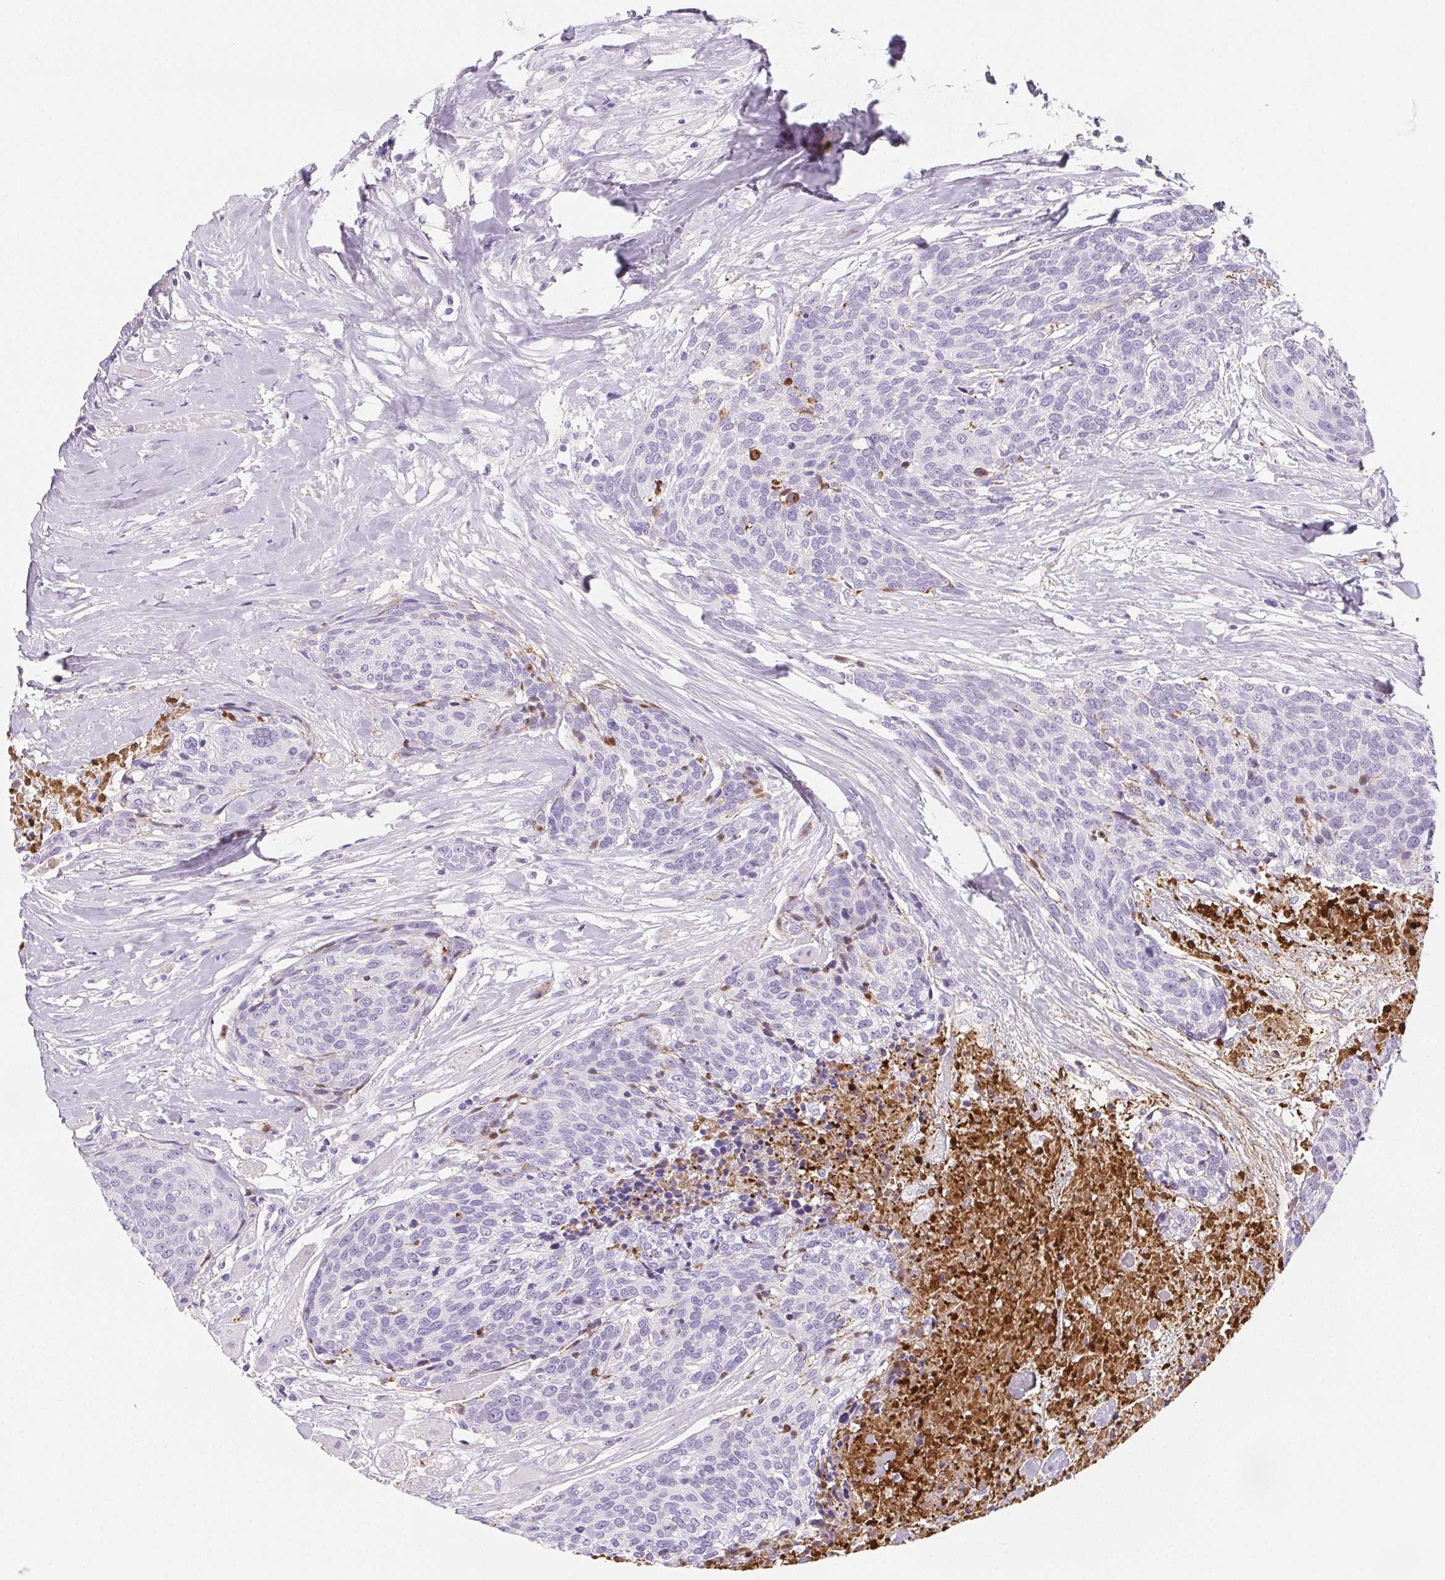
{"staining": {"intensity": "moderate", "quantity": "<25%", "location": "cytoplasmic/membranous"}, "tissue": "head and neck cancer", "cell_type": "Tumor cells", "image_type": "cancer", "snomed": [{"axis": "morphology", "description": "Squamous cell carcinoma, NOS"}, {"axis": "topography", "description": "Oral tissue"}, {"axis": "topography", "description": "Head-Neck"}], "caption": "There is low levels of moderate cytoplasmic/membranous staining in tumor cells of head and neck cancer (squamous cell carcinoma), as demonstrated by immunohistochemical staining (brown color).", "gene": "VTN", "patient": {"sex": "male", "age": 64}}